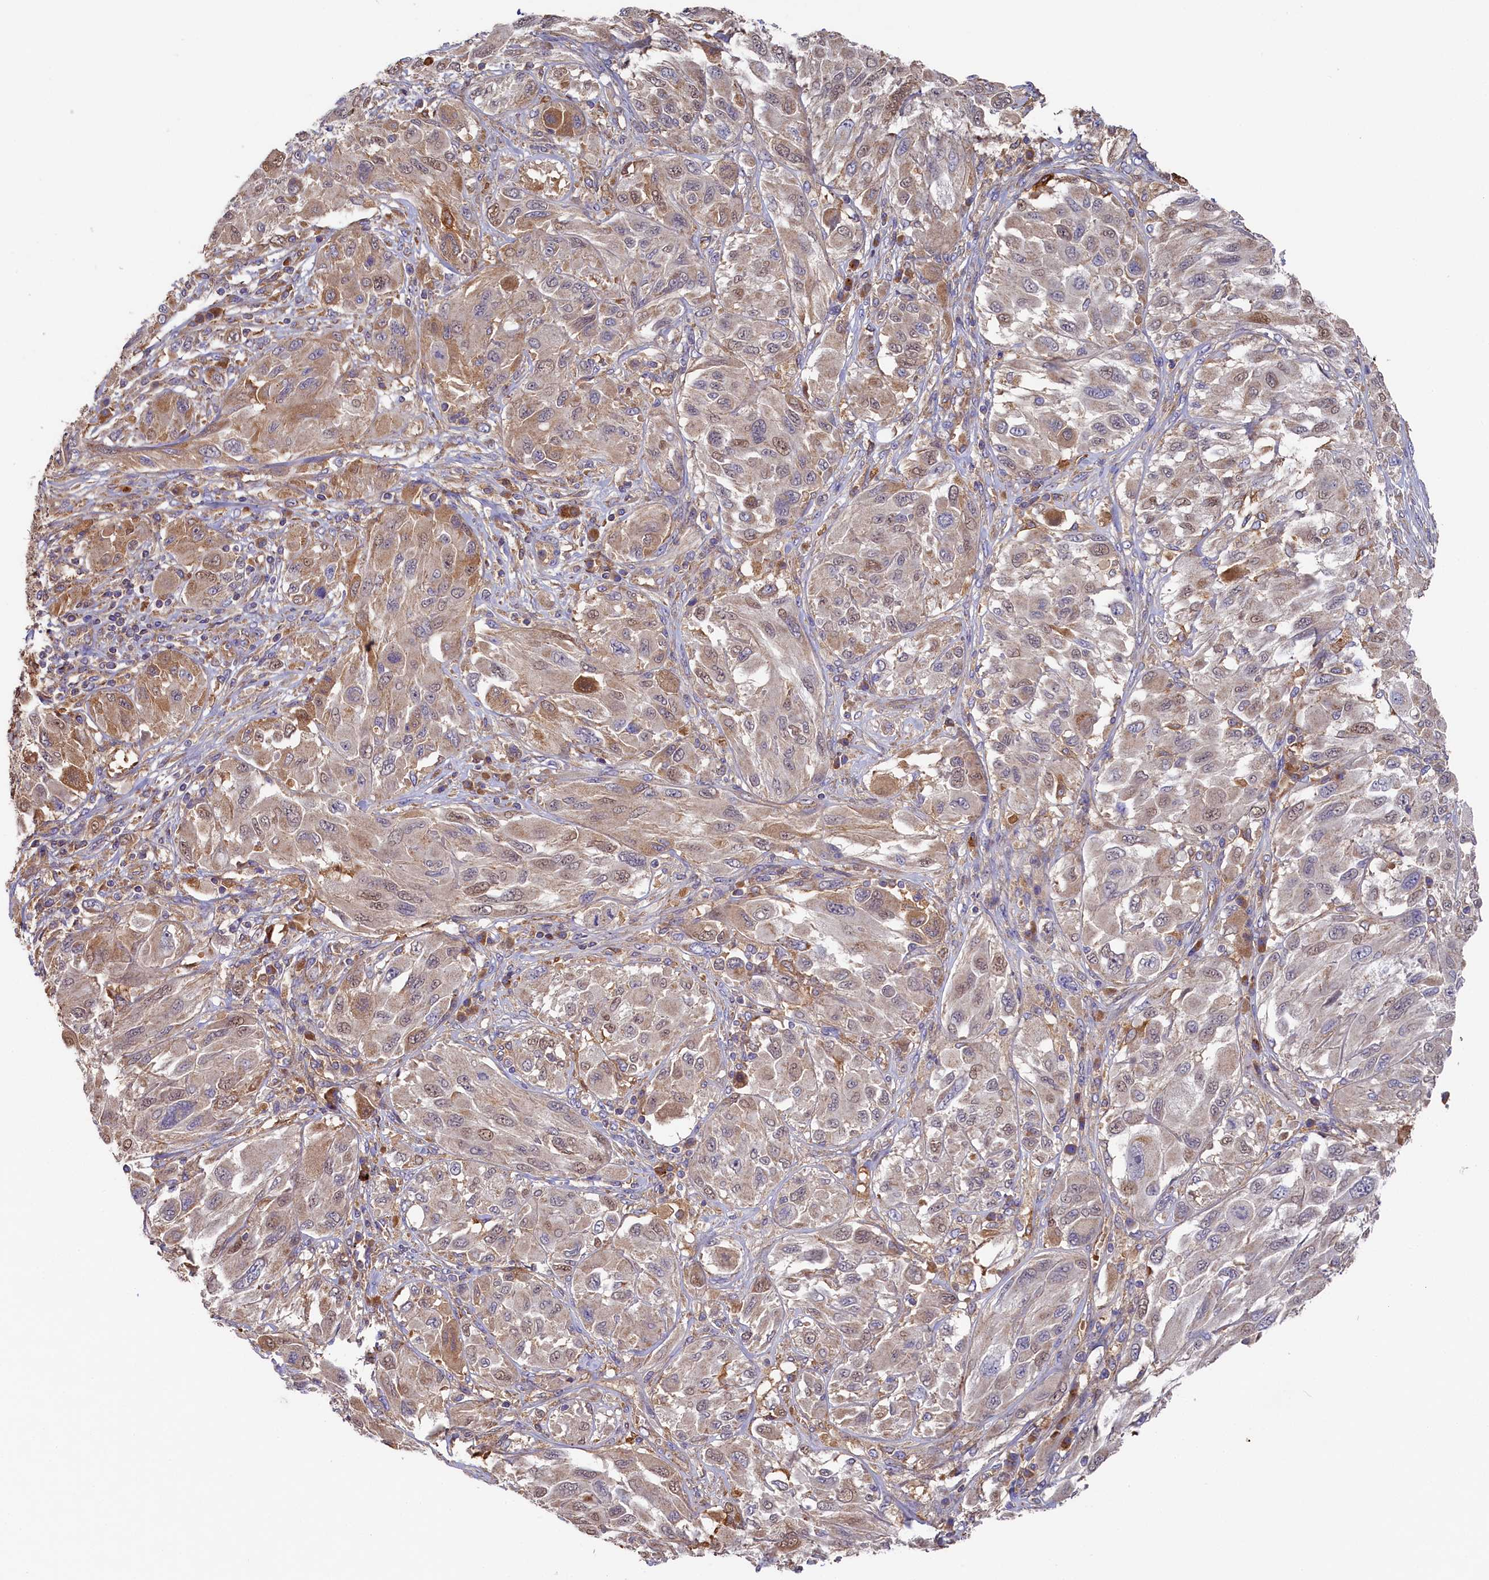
{"staining": {"intensity": "weak", "quantity": ">75%", "location": "cytoplasmic/membranous,nuclear"}, "tissue": "melanoma", "cell_type": "Tumor cells", "image_type": "cancer", "snomed": [{"axis": "morphology", "description": "Malignant melanoma, NOS"}, {"axis": "topography", "description": "Skin"}], "caption": "DAB immunohistochemical staining of human melanoma demonstrates weak cytoplasmic/membranous and nuclear protein expression in about >75% of tumor cells.", "gene": "SEC31B", "patient": {"sex": "female", "age": 91}}